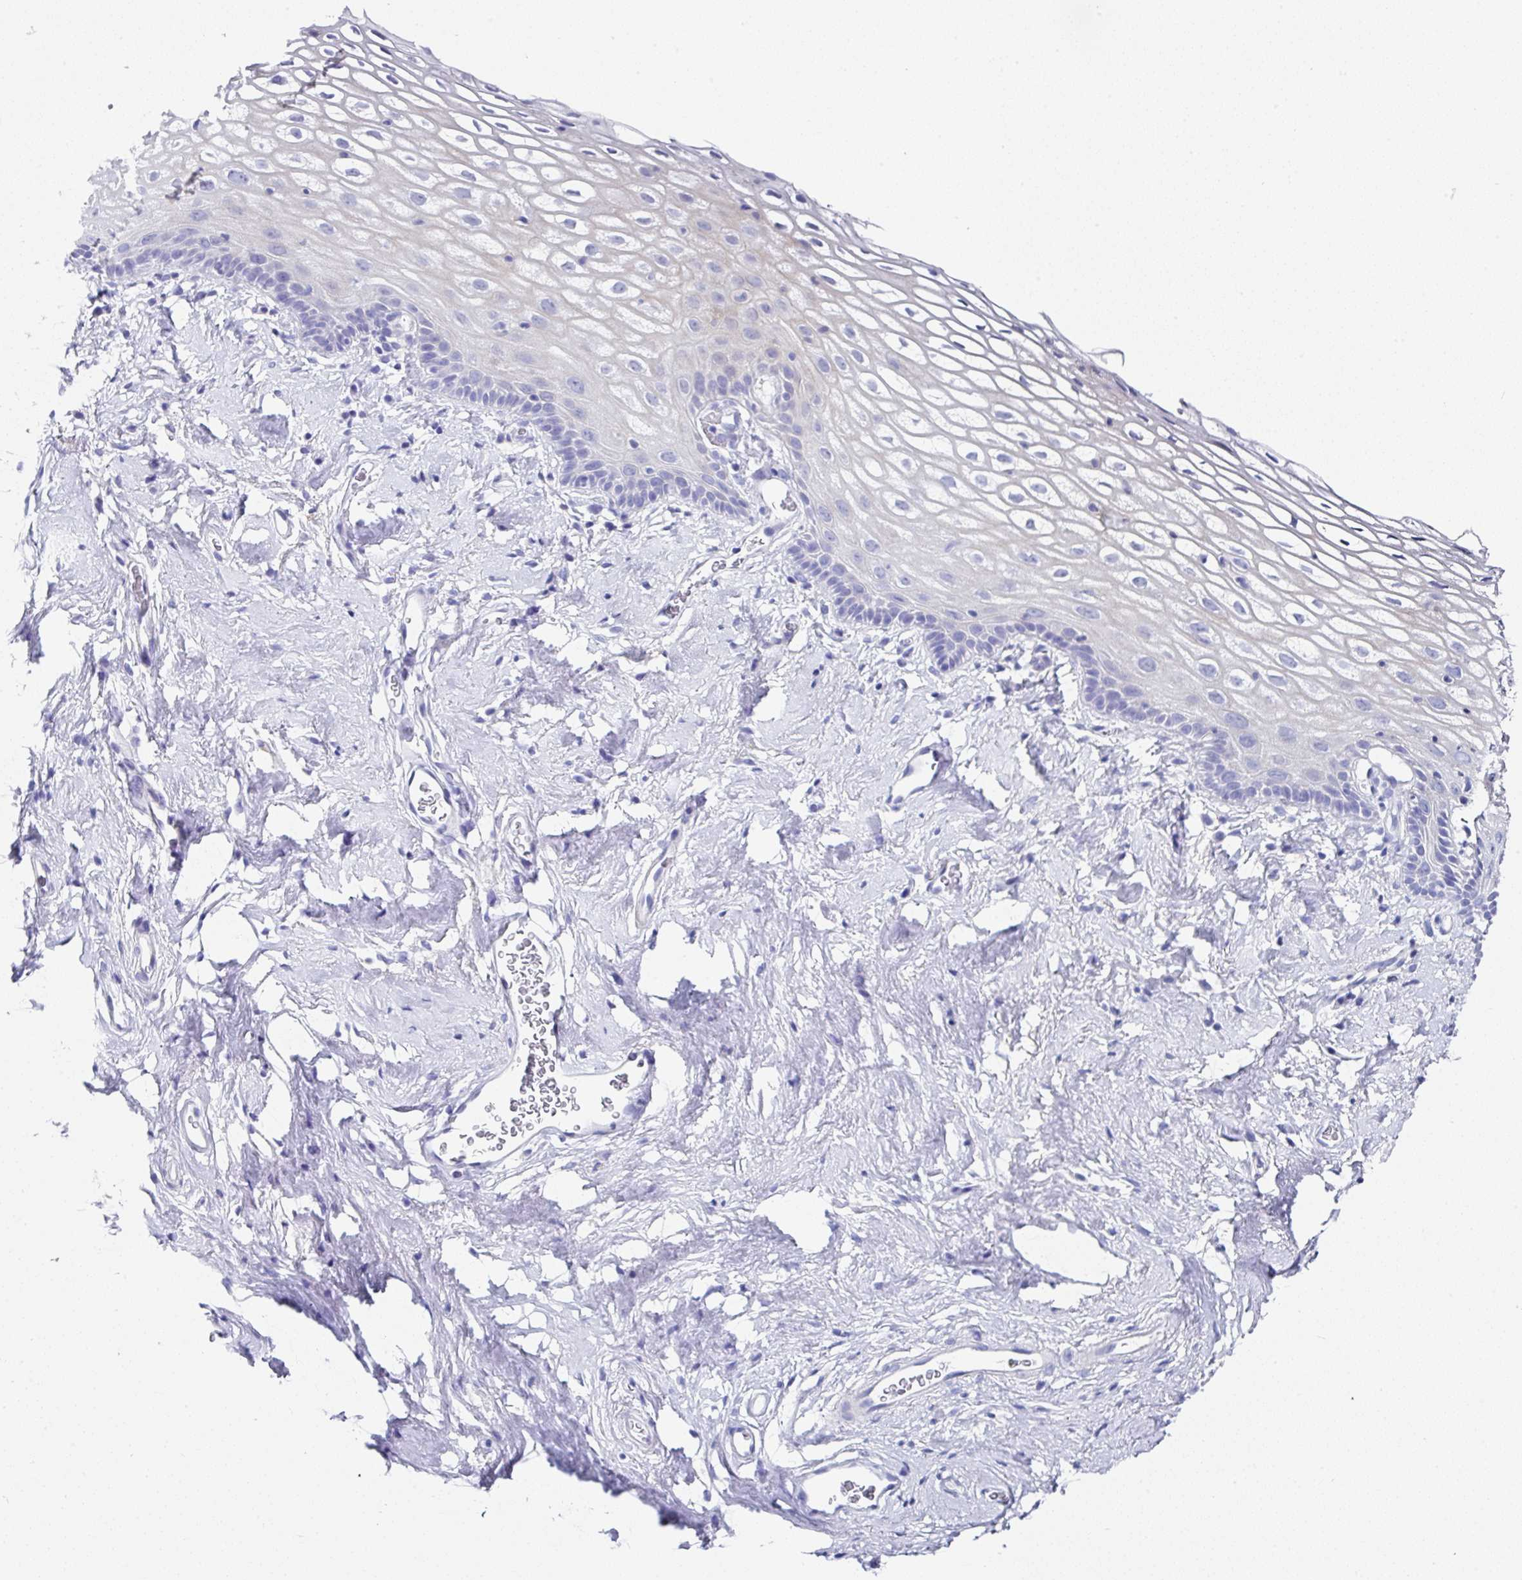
{"staining": {"intensity": "negative", "quantity": "none", "location": "none"}, "tissue": "vagina", "cell_type": "Squamous epithelial cells", "image_type": "normal", "snomed": [{"axis": "morphology", "description": "Normal tissue, NOS"}, {"axis": "morphology", "description": "Adenocarcinoma, NOS"}, {"axis": "topography", "description": "Rectum"}, {"axis": "topography", "description": "Vagina"}, {"axis": "topography", "description": "Peripheral nerve tissue"}], "caption": "Vagina stained for a protein using immunohistochemistry (IHC) shows no expression squamous epithelial cells.", "gene": "UGT3A1", "patient": {"sex": "female", "age": 71}}